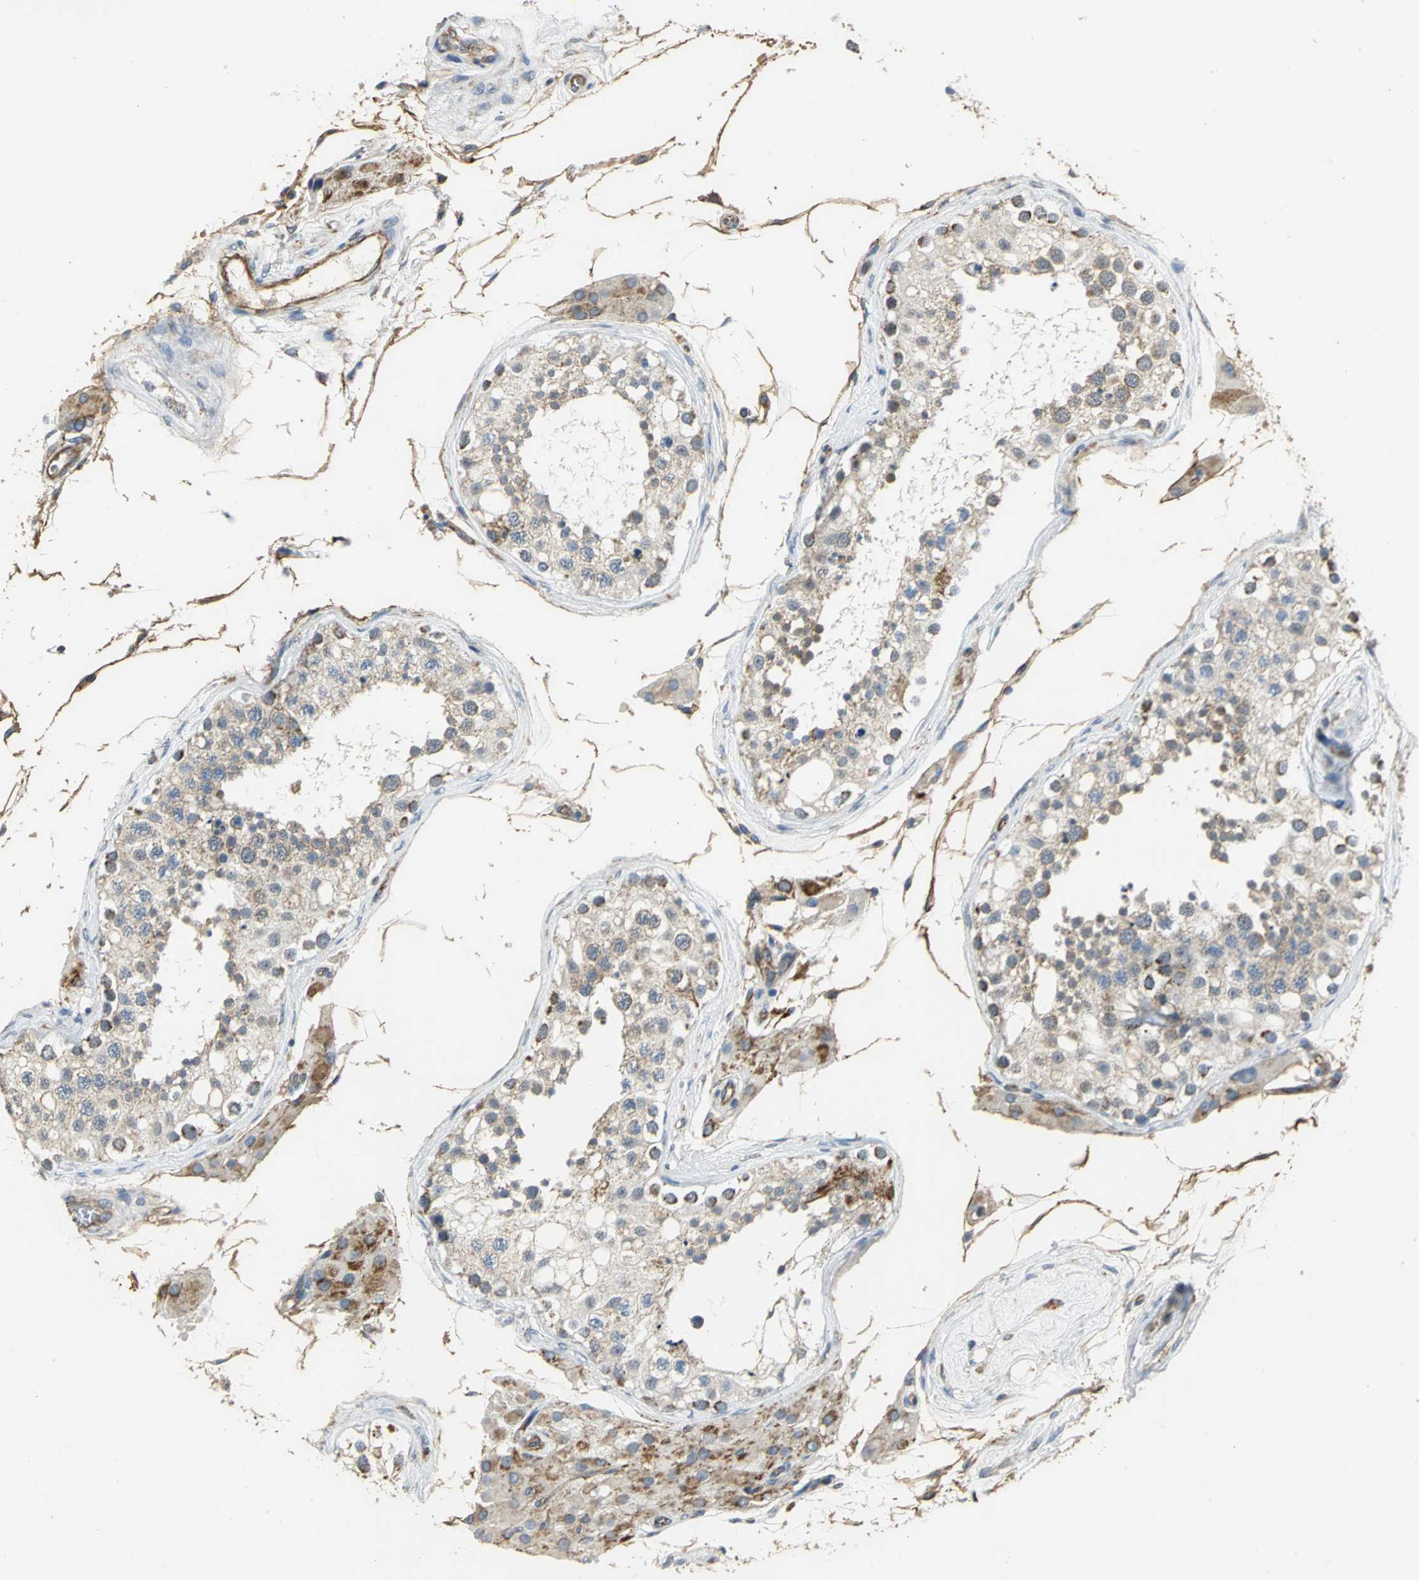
{"staining": {"intensity": "weak", "quantity": ">75%", "location": "cytoplasmic/membranous"}, "tissue": "testis", "cell_type": "Cells in seminiferous ducts", "image_type": "normal", "snomed": [{"axis": "morphology", "description": "Normal tissue, NOS"}, {"axis": "topography", "description": "Testis"}], "caption": "Immunohistochemistry image of benign testis: human testis stained using immunohistochemistry (IHC) displays low levels of weak protein expression localized specifically in the cytoplasmic/membranous of cells in seminiferous ducts, appearing as a cytoplasmic/membranous brown color.", "gene": "NDUFB5", "patient": {"sex": "male", "age": 68}}